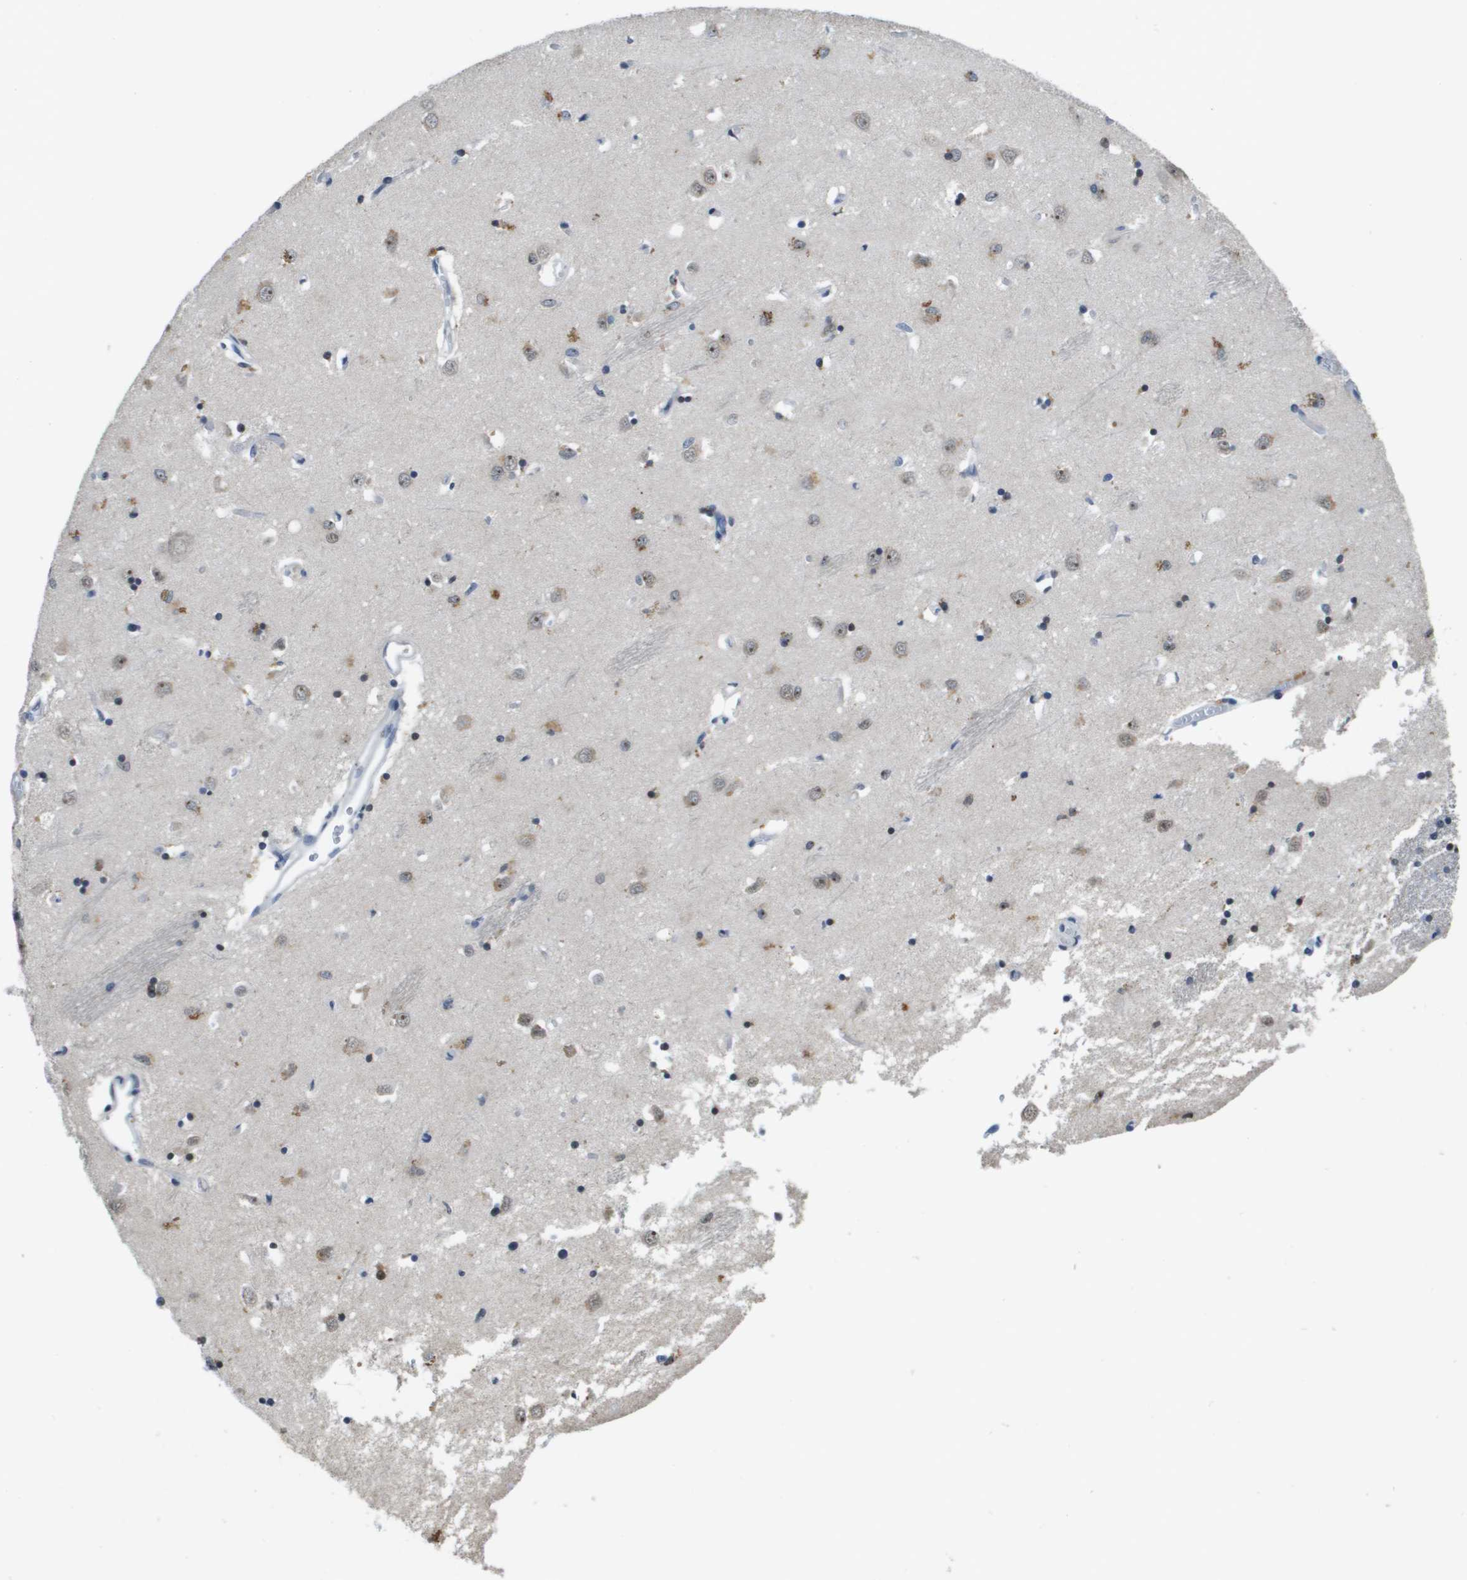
{"staining": {"intensity": "strong", "quantity": "<25%", "location": "nuclear"}, "tissue": "caudate", "cell_type": "Glial cells", "image_type": "normal", "snomed": [{"axis": "morphology", "description": "Normal tissue, NOS"}, {"axis": "topography", "description": "Lateral ventricle wall"}], "caption": "Immunohistochemical staining of unremarkable caudate reveals <25% levels of strong nuclear protein positivity in about <25% of glial cells. The protein is shown in brown color, while the nuclei are stained blue.", "gene": "EP400", "patient": {"sex": "female", "age": 19}}